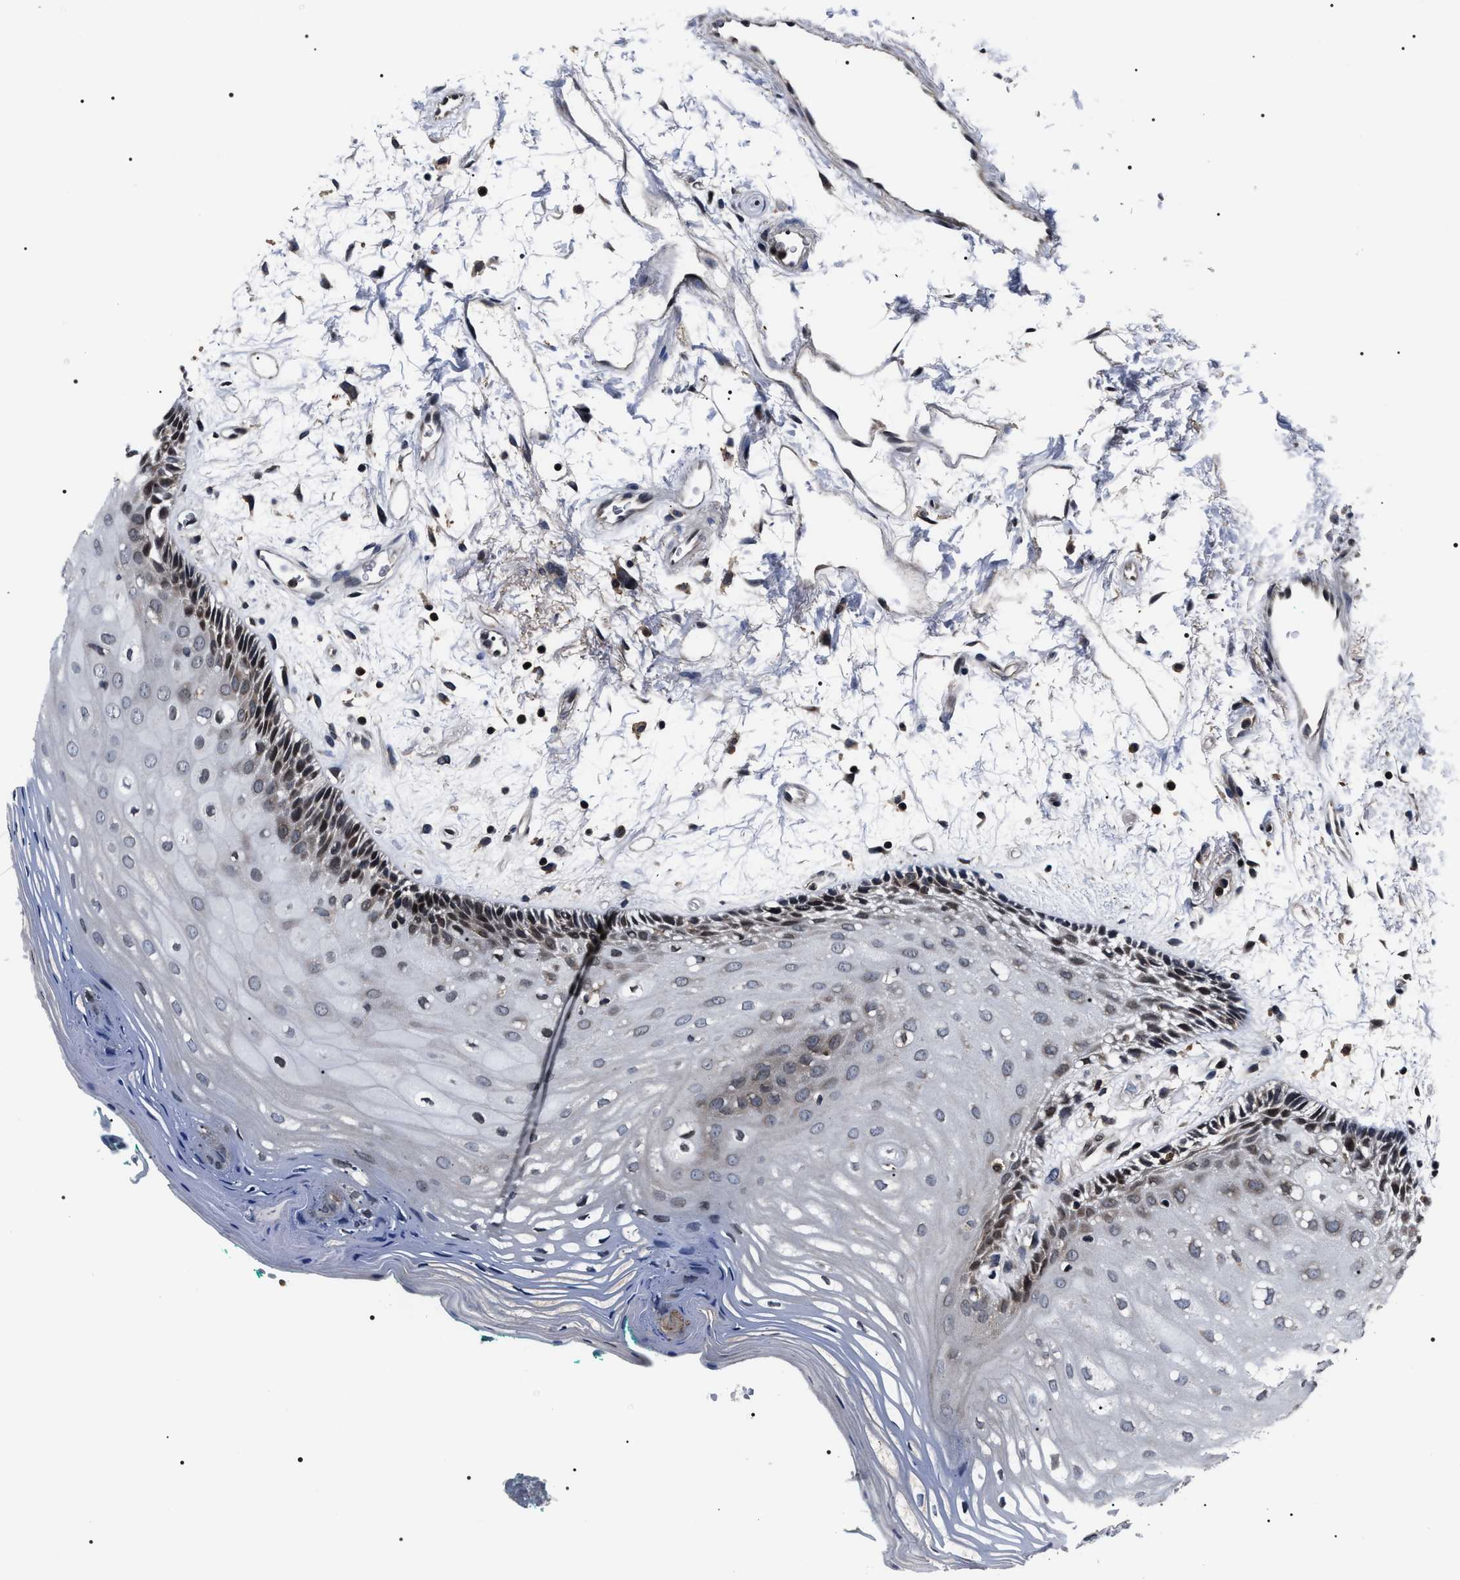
{"staining": {"intensity": "moderate", "quantity": ">75%", "location": "nuclear"}, "tissue": "oral mucosa", "cell_type": "Squamous epithelial cells", "image_type": "normal", "snomed": [{"axis": "morphology", "description": "Normal tissue, NOS"}, {"axis": "topography", "description": "Skeletal muscle"}, {"axis": "topography", "description": "Oral tissue"}, {"axis": "topography", "description": "Peripheral nerve tissue"}], "caption": "Immunohistochemical staining of normal human oral mucosa shows >75% levels of moderate nuclear protein staining in about >75% of squamous epithelial cells.", "gene": "SIPA1", "patient": {"sex": "female", "age": 84}}